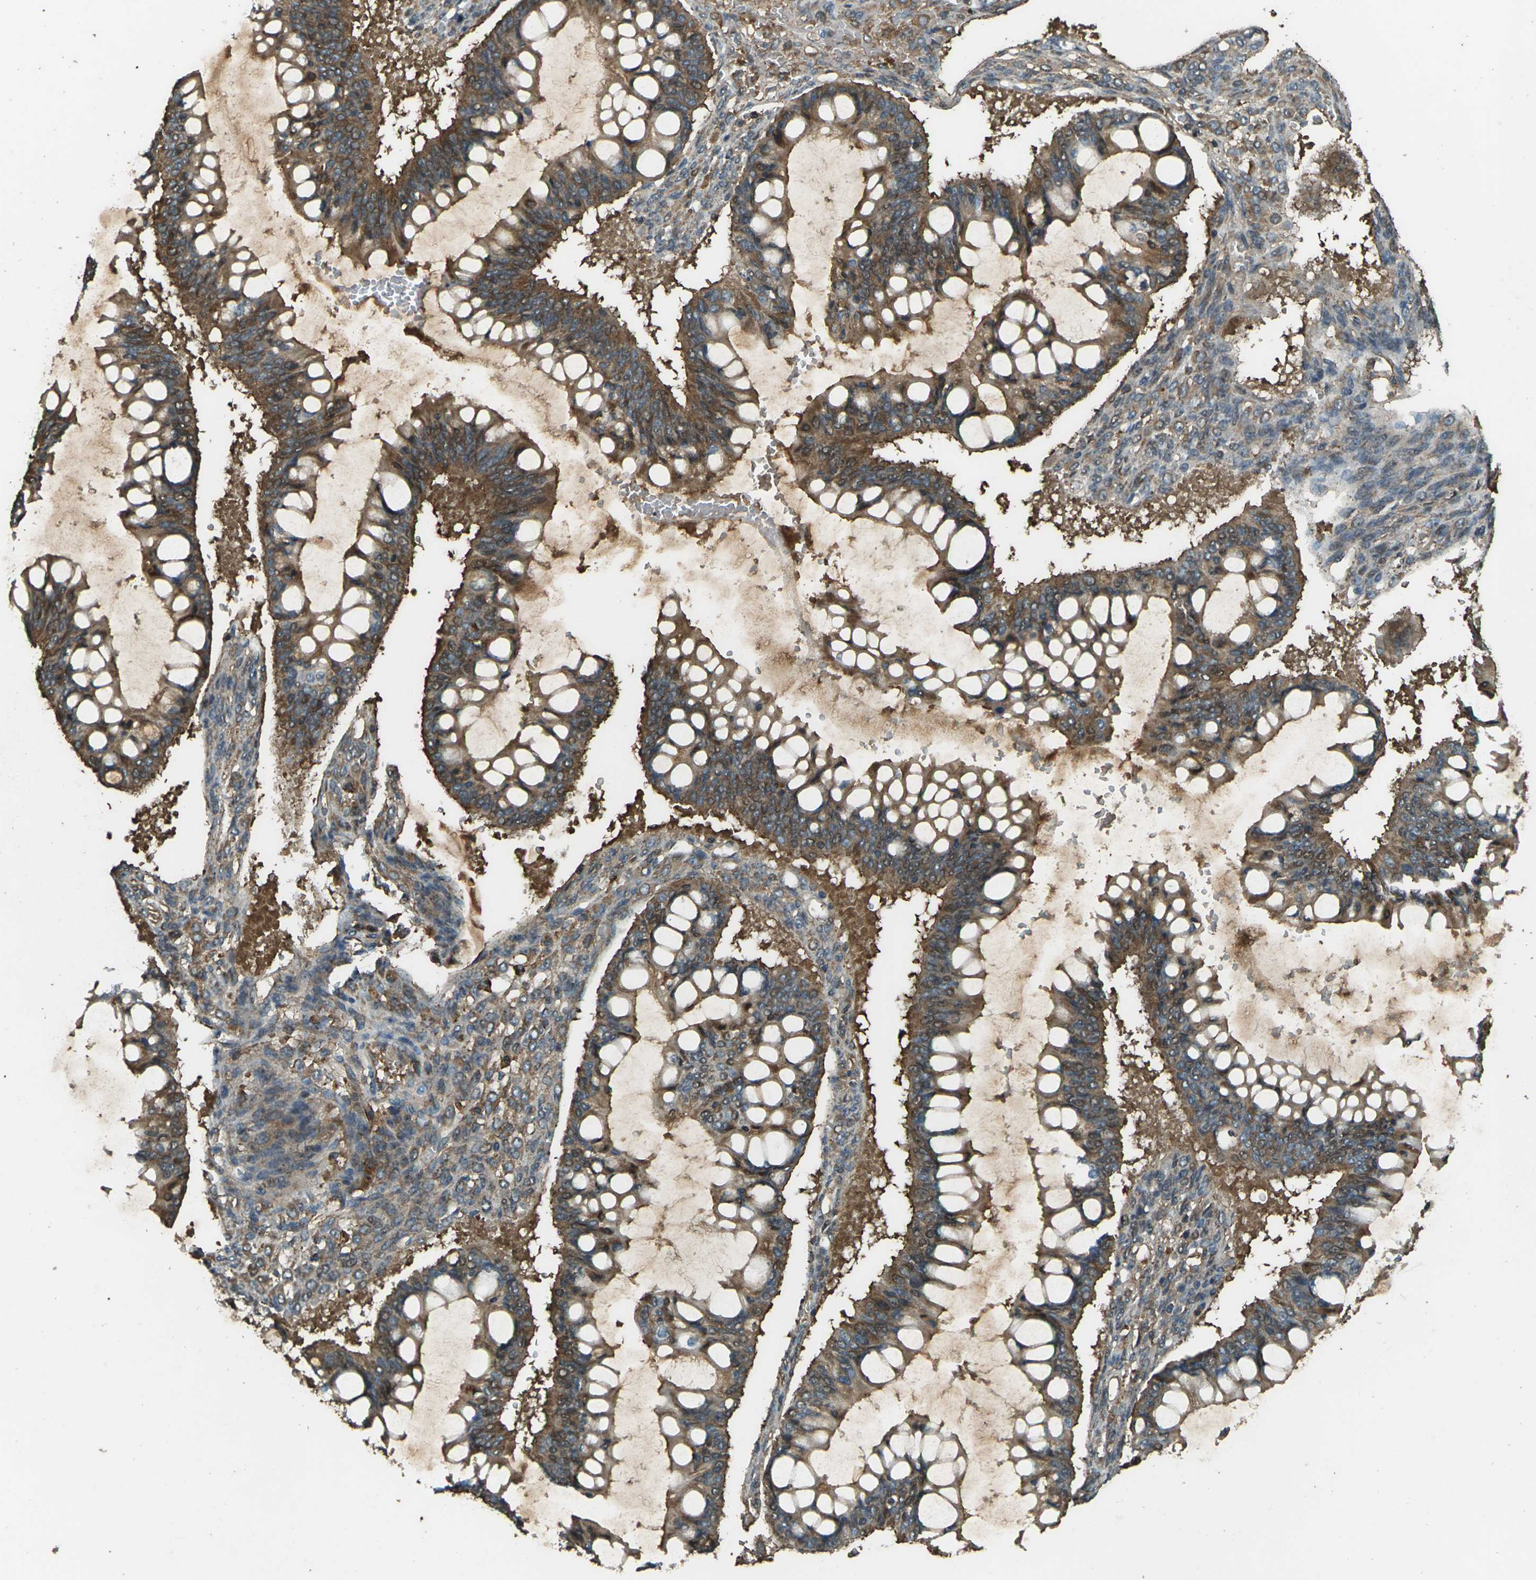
{"staining": {"intensity": "moderate", "quantity": ">75%", "location": "cytoplasmic/membranous"}, "tissue": "ovarian cancer", "cell_type": "Tumor cells", "image_type": "cancer", "snomed": [{"axis": "morphology", "description": "Cystadenocarcinoma, mucinous, NOS"}, {"axis": "topography", "description": "Ovary"}], "caption": "Immunohistochemistry micrograph of neoplastic tissue: mucinous cystadenocarcinoma (ovarian) stained using IHC demonstrates medium levels of moderate protein expression localized specifically in the cytoplasmic/membranous of tumor cells, appearing as a cytoplasmic/membranous brown color.", "gene": "CYP1B1", "patient": {"sex": "female", "age": 73}}